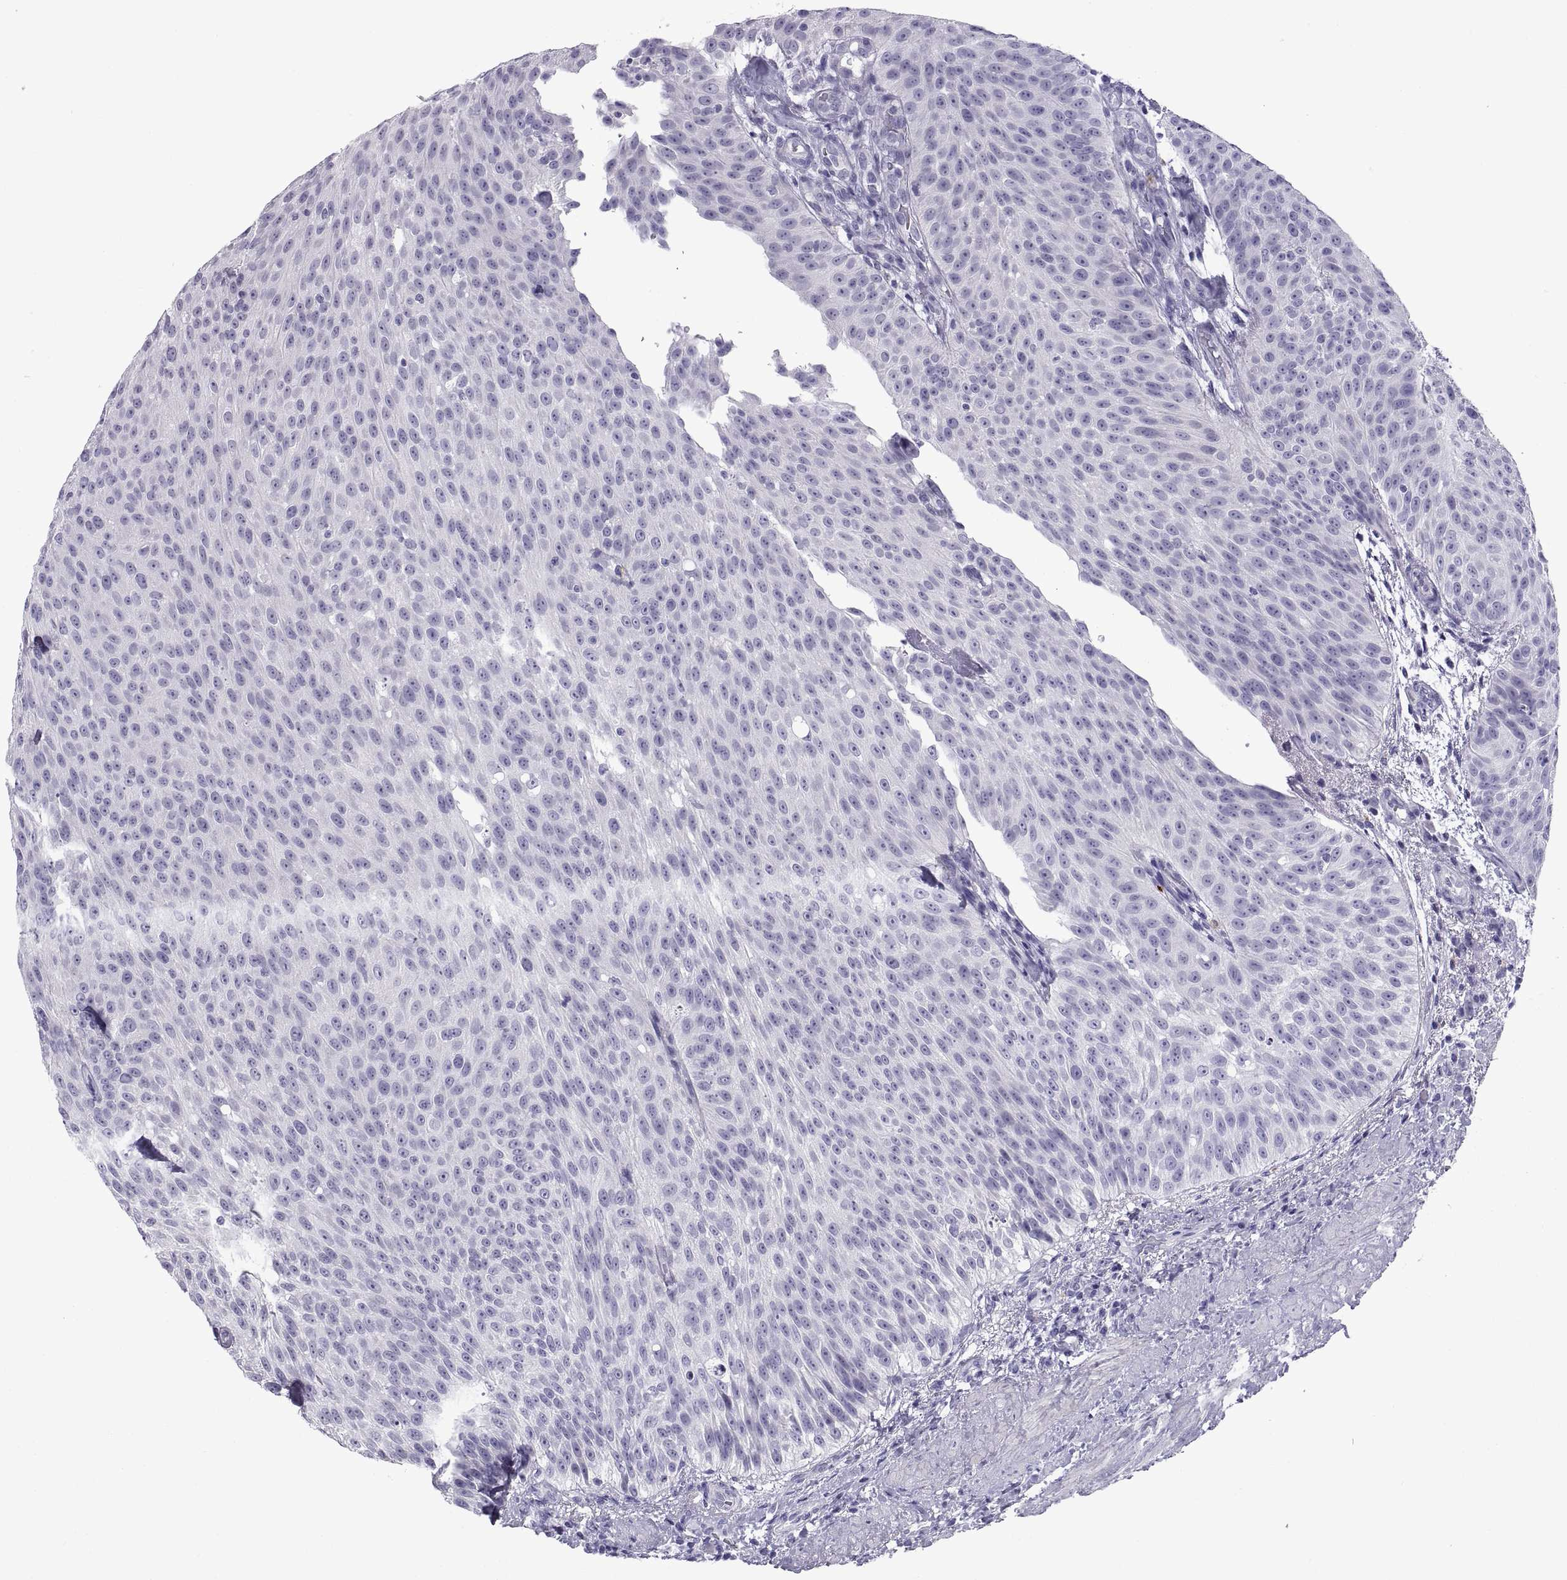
{"staining": {"intensity": "negative", "quantity": "none", "location": "none"}, "tissue": "urothelial cancer", "cell_type": "Tumor cells", "image_type": "cancer", "snomed": [{"axis": "morphology", "description": "Urothelial carcinoma, Low grade"}, {"axis": "topography", "description": "Urinary bladder"}], "caption": "Histopathology image shows no significant protein positivity in tumor cells of urothelial cancer.", "gene": "RGS20", "patient": {"sex": "male", "age": 78}}